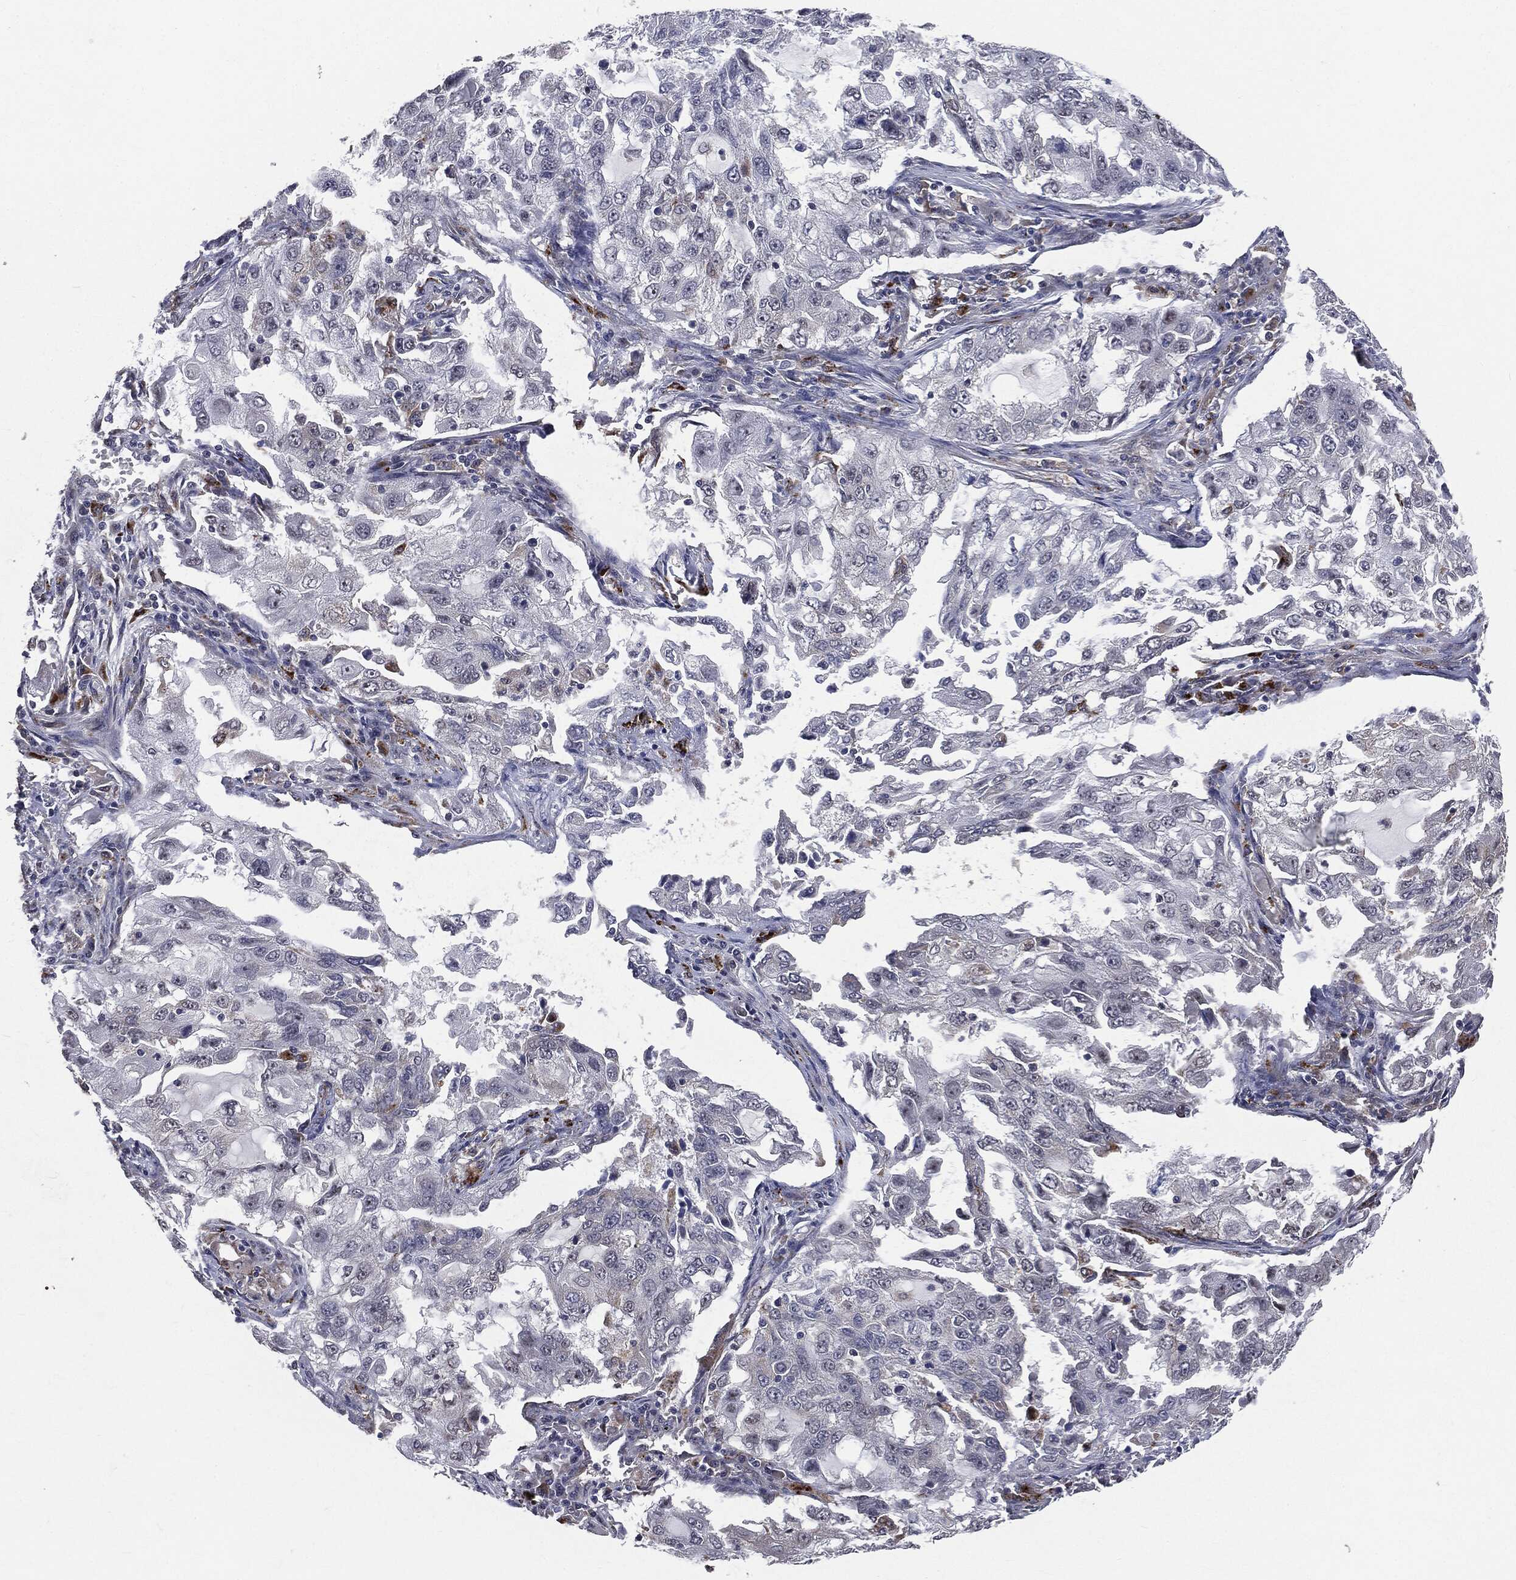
{"staining": {"intensity": "negative", "quantity": "none", "location": "none"}, "tissue": "lung cancer", "cell_type": "Tumor cells", "image_type": "cancer", "snomed": [{"axis": "morphology", "description": "Adenocarcinoma, NOS"}, {"axis": "topography", "description": "Lung"}], "caption": "Immunohistochemistry (IHC) micrograph of lung adenocarcinoma stained for a protein (brown), which shows no positivity in tumor cells.", "gene": "TRMT1L", "patient": {"sex": "female", "age": 61}}